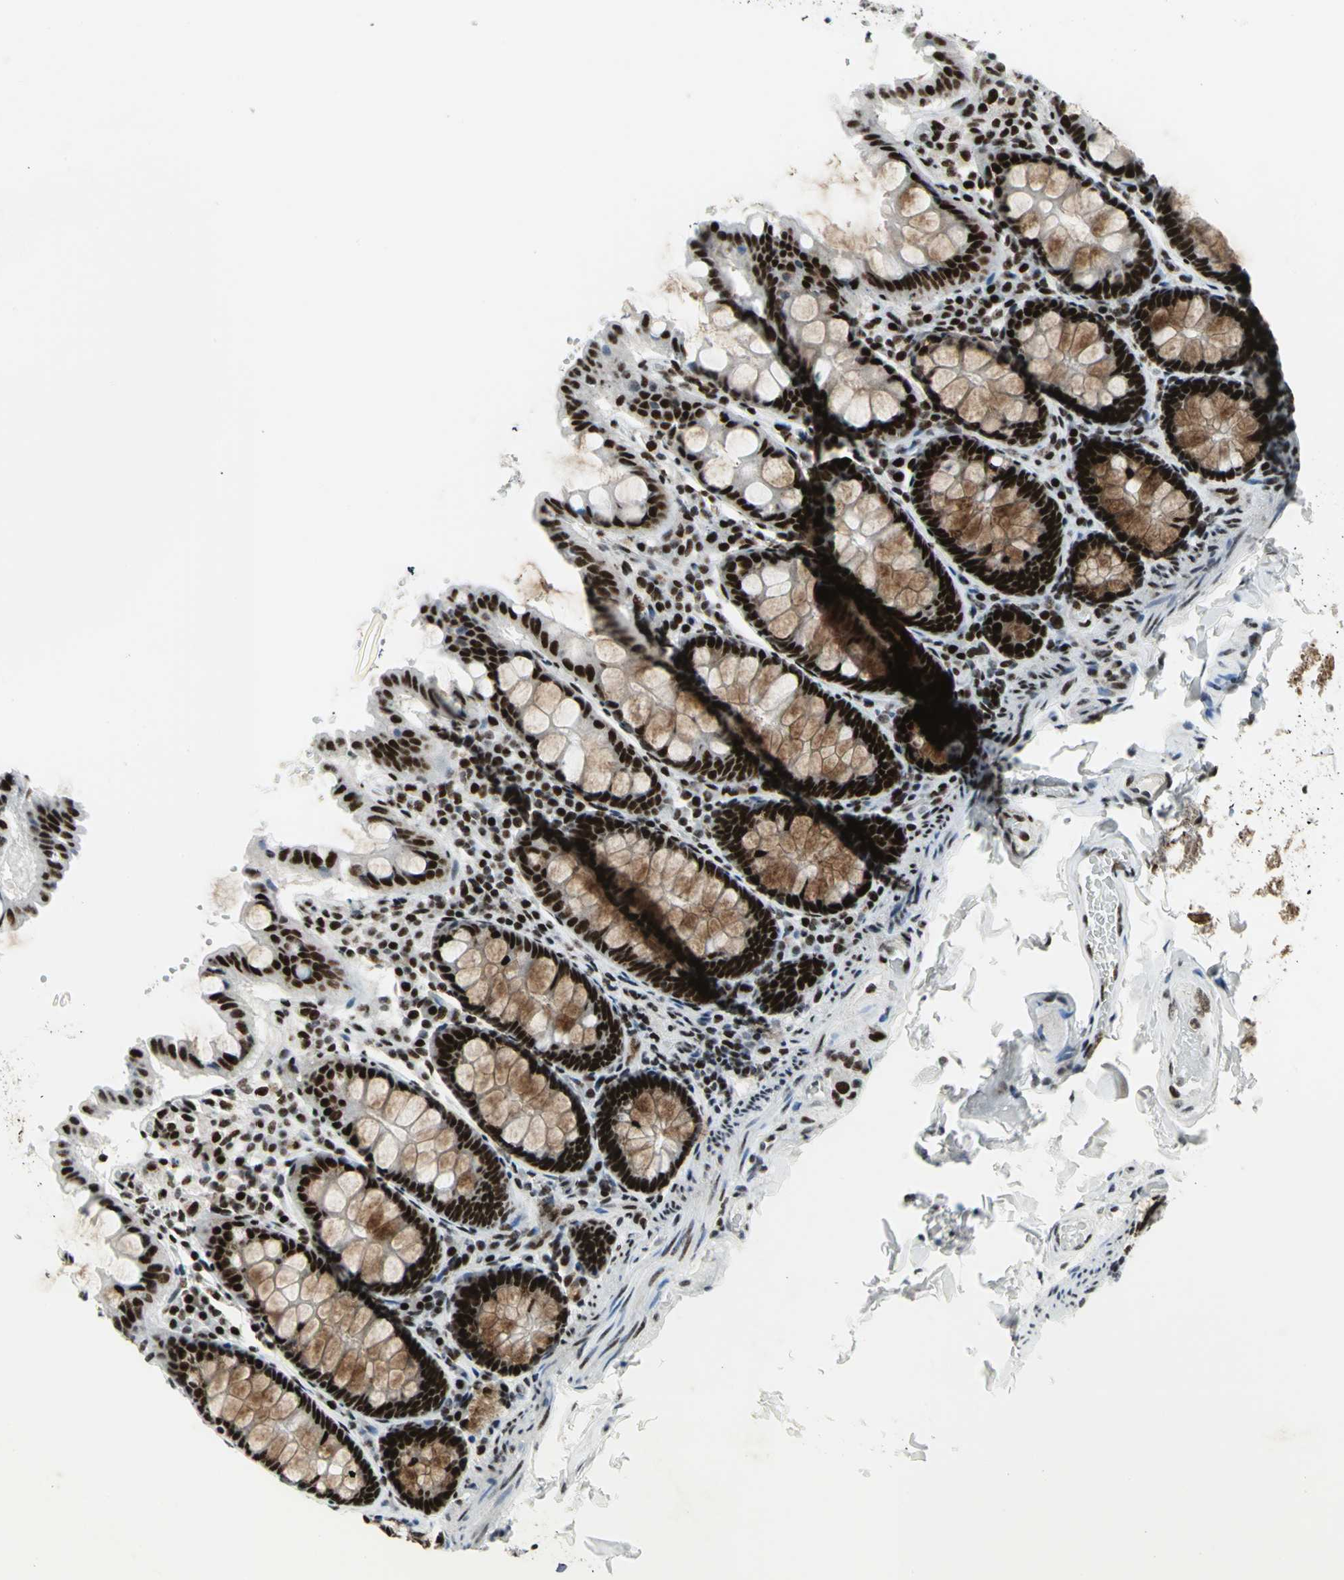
{"staining": {"intensity": "strong", "quantity": ">75%", "location": "nuclear"}, "tissue": "colon", "cell_type": "Endothelial cells", "image_type": "normal", "snomed": [{"axis": "morphology", "description": "Normal tissue, NOS"}, {"axis": "topography", "description": "Colon"}], "caption": "Immunohistochemistry image of normal human colon stained for a protein (brown), which shows high levels of strong nuclear staining in approximately >75% of endothelial cells.", "gene": "SMARCA4", "patient": {"sex": "female", "age": 61}}